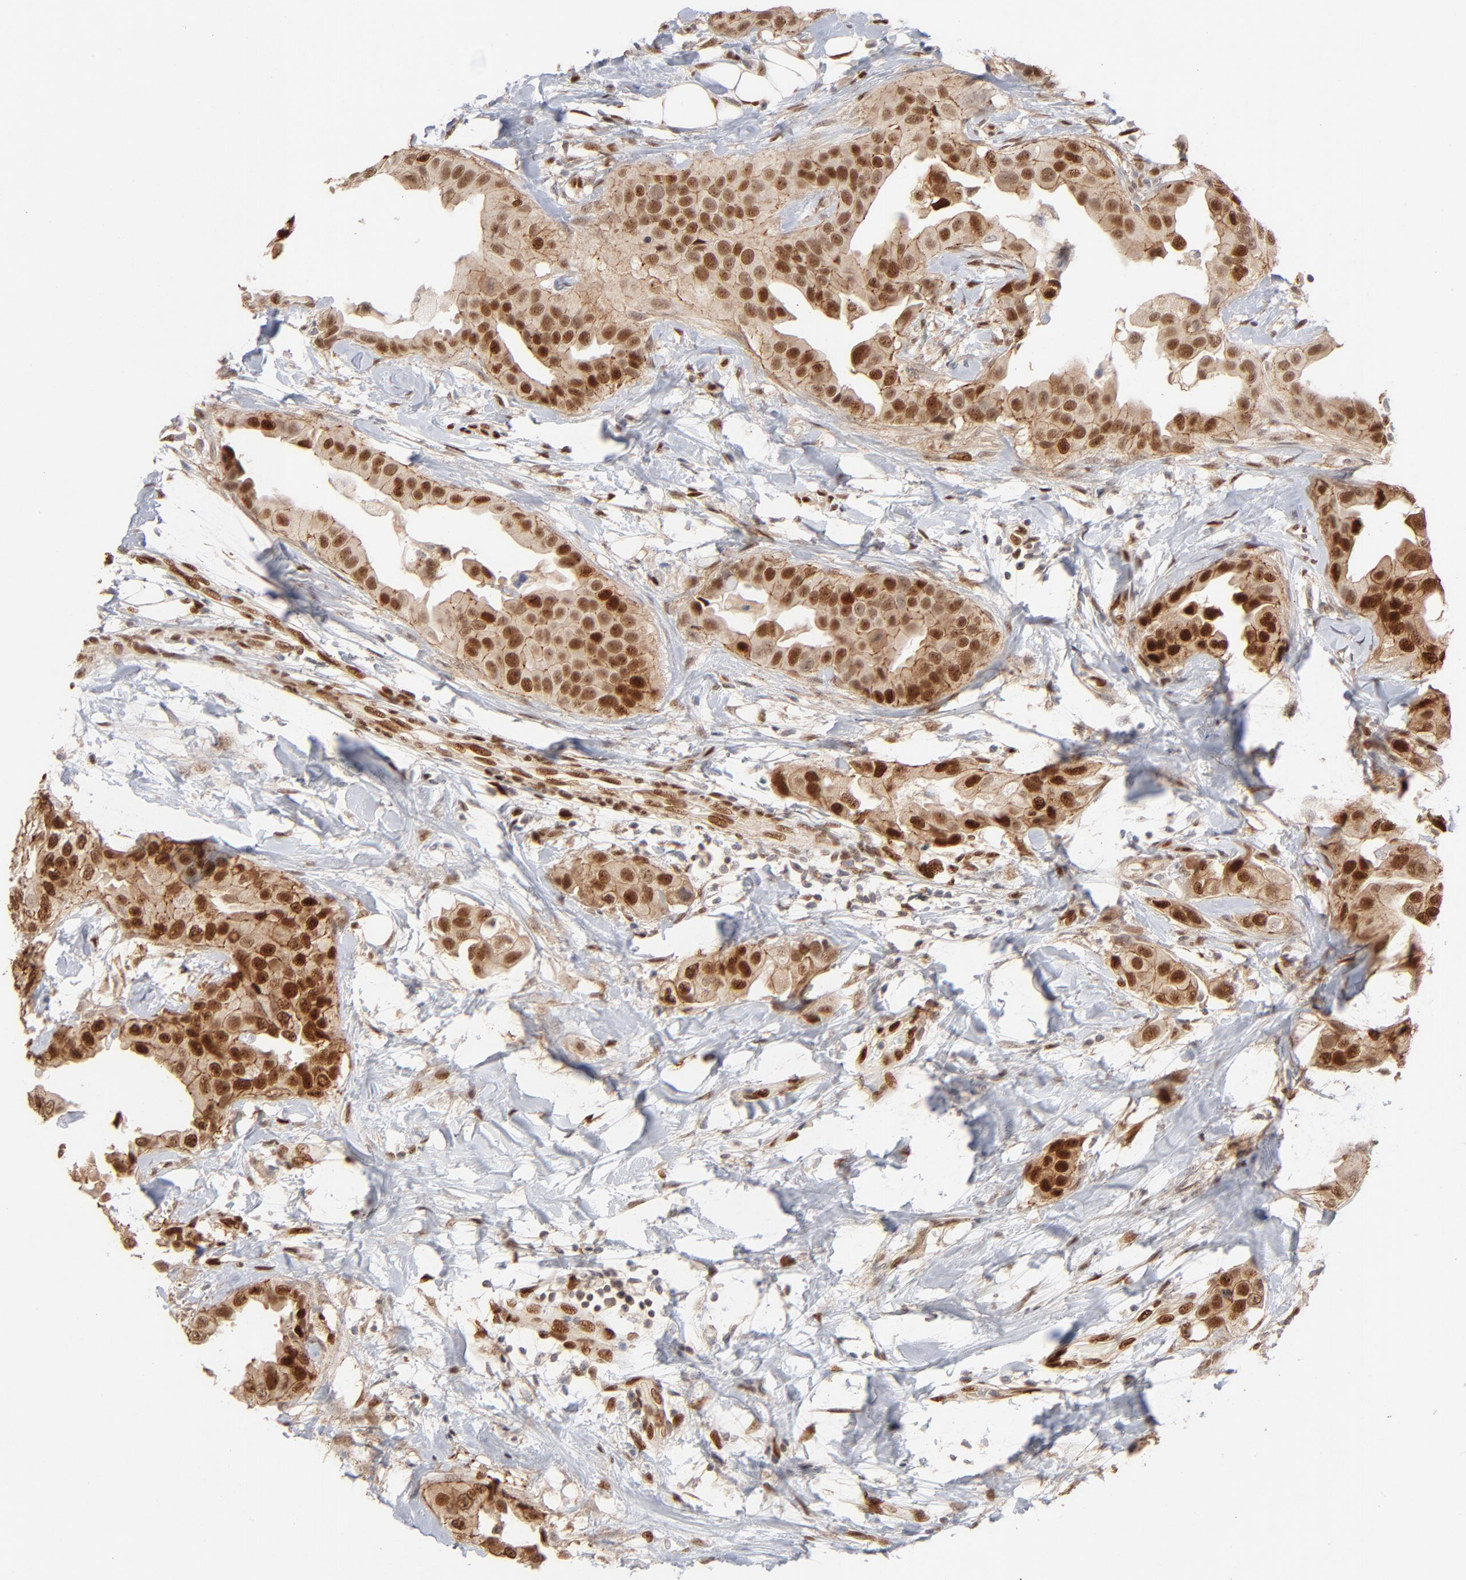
{"staining": {"intensity": "moderate", "quantity": ">75%", "location": "cytoplasmic/membranous,nuclear"}, "tissue": "breast cancer", "cell_type": "Tumor cells", "image_type": "cancer", "snomed": [{"axis": "morphology", "description": "Duct carcinoma"}, {"axis": "topography", "description": "Breast"}], "caption": "Moderate cytoplasmic/membranous and nuclear staining for a protein is present in about >75% of tumor cells of intraductal carcinoma (breast) using immunohistochemistry.", "gene": "NFIB", "patient": {"sex": "female", "age": 40}}